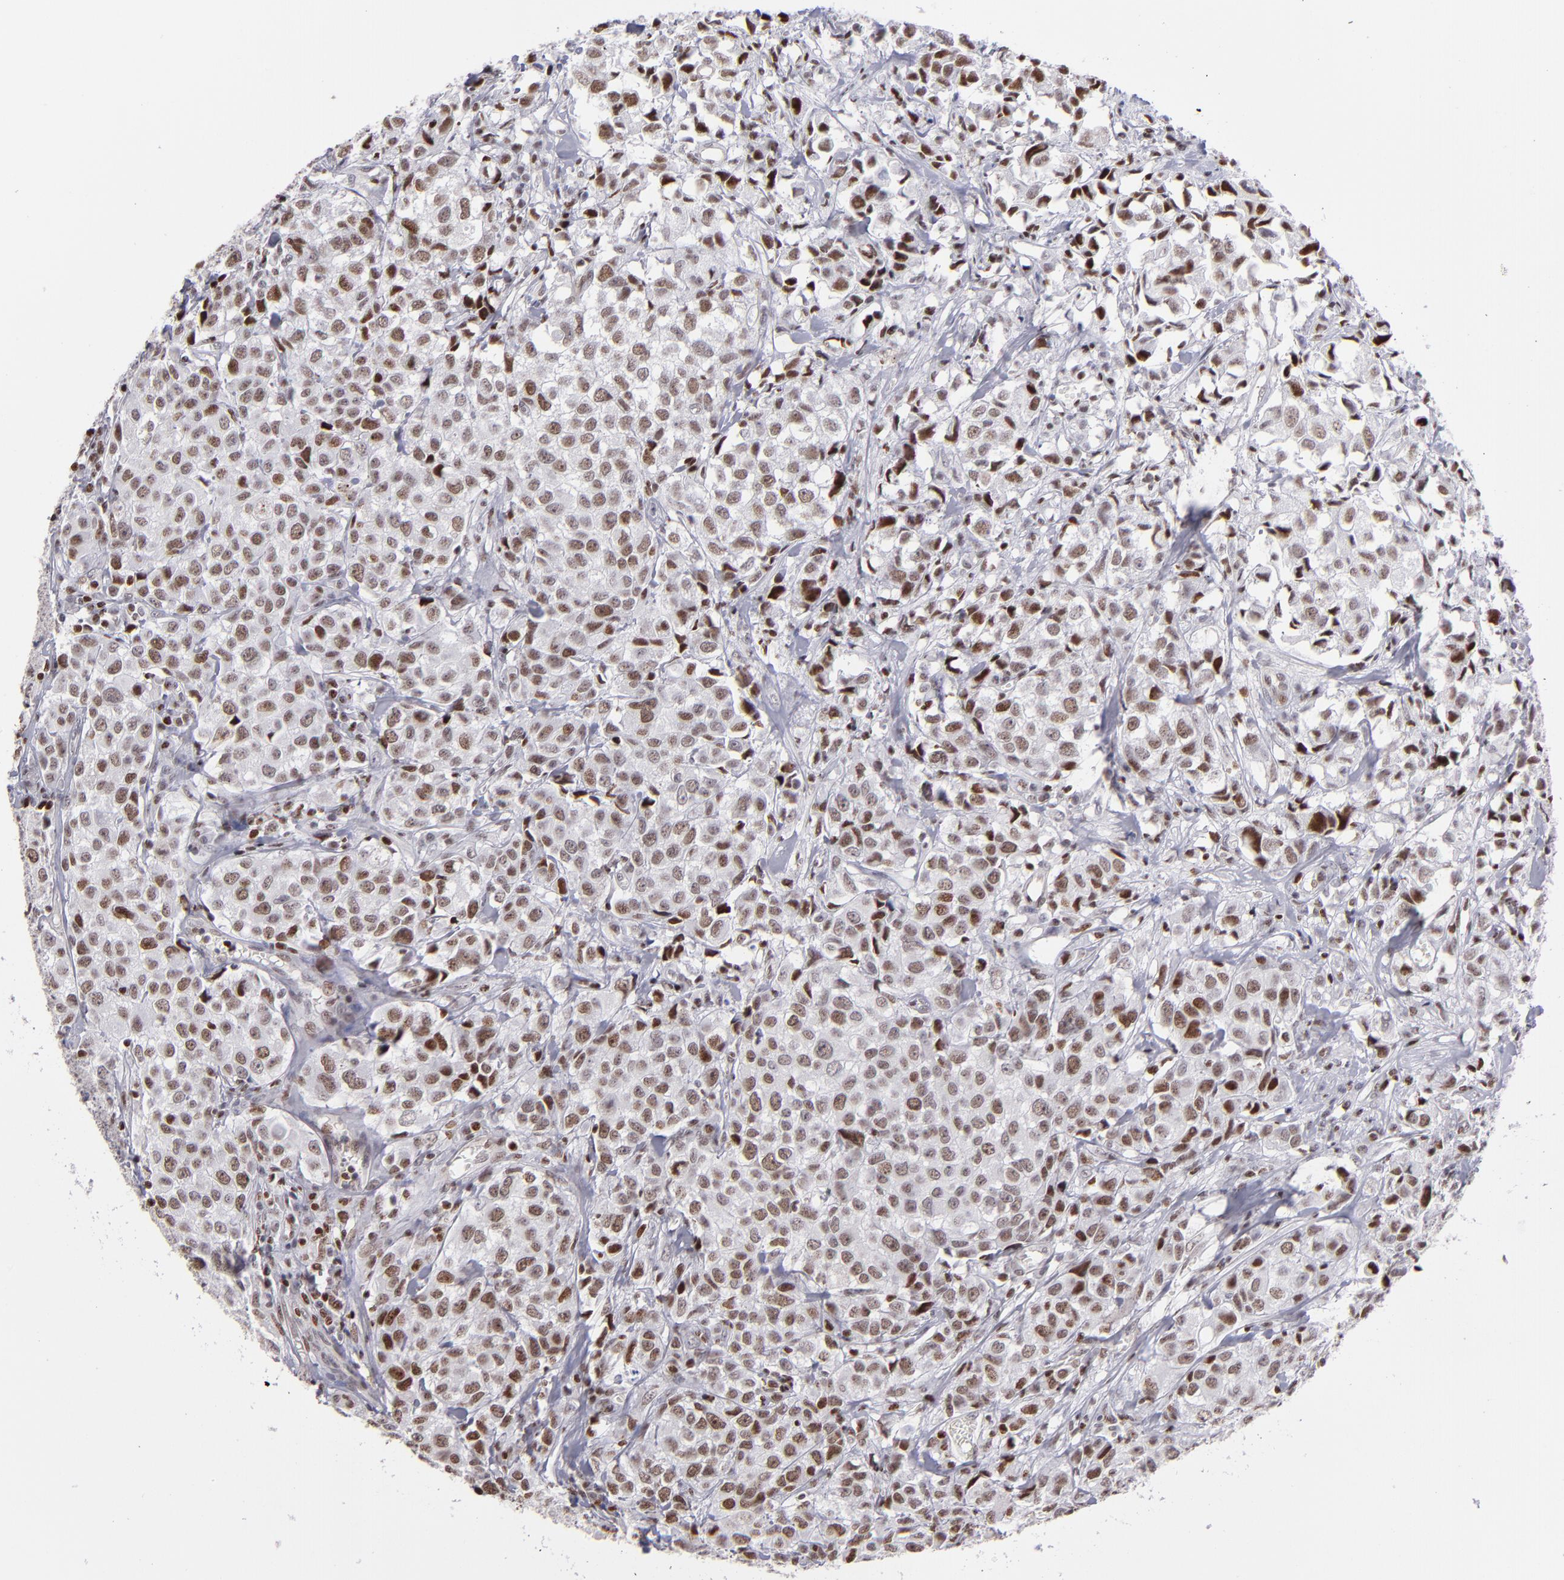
{"staining": {"intensity": "moderate", "quantity": "25%-75%", "location": "nuclear"}, "tissue": "urothelial cancer", "cell_type": "Tumor cells", "image_type": "cancer", "snomed": [{"axis": "morphology", "description": "Urothelial carcinoma, High grade"}, {"axis": "topography", "description": "Urinary bladder"}], "caption": "Immunohistochemistry (IHC) staining of urothelial cancer, which exhibits medium levels of moderate nuclear positivity in about 25%-75% of tumor cells indicating moderate nuclear protein positivity. The staining was performed using DAB (3,3'-diaminobenzidine) (brown) for protein detection and nuclei were counterstained in hematoxylin (blue).", "gene": "POLA1", "patient": {"sex": "female", "age": 75}}